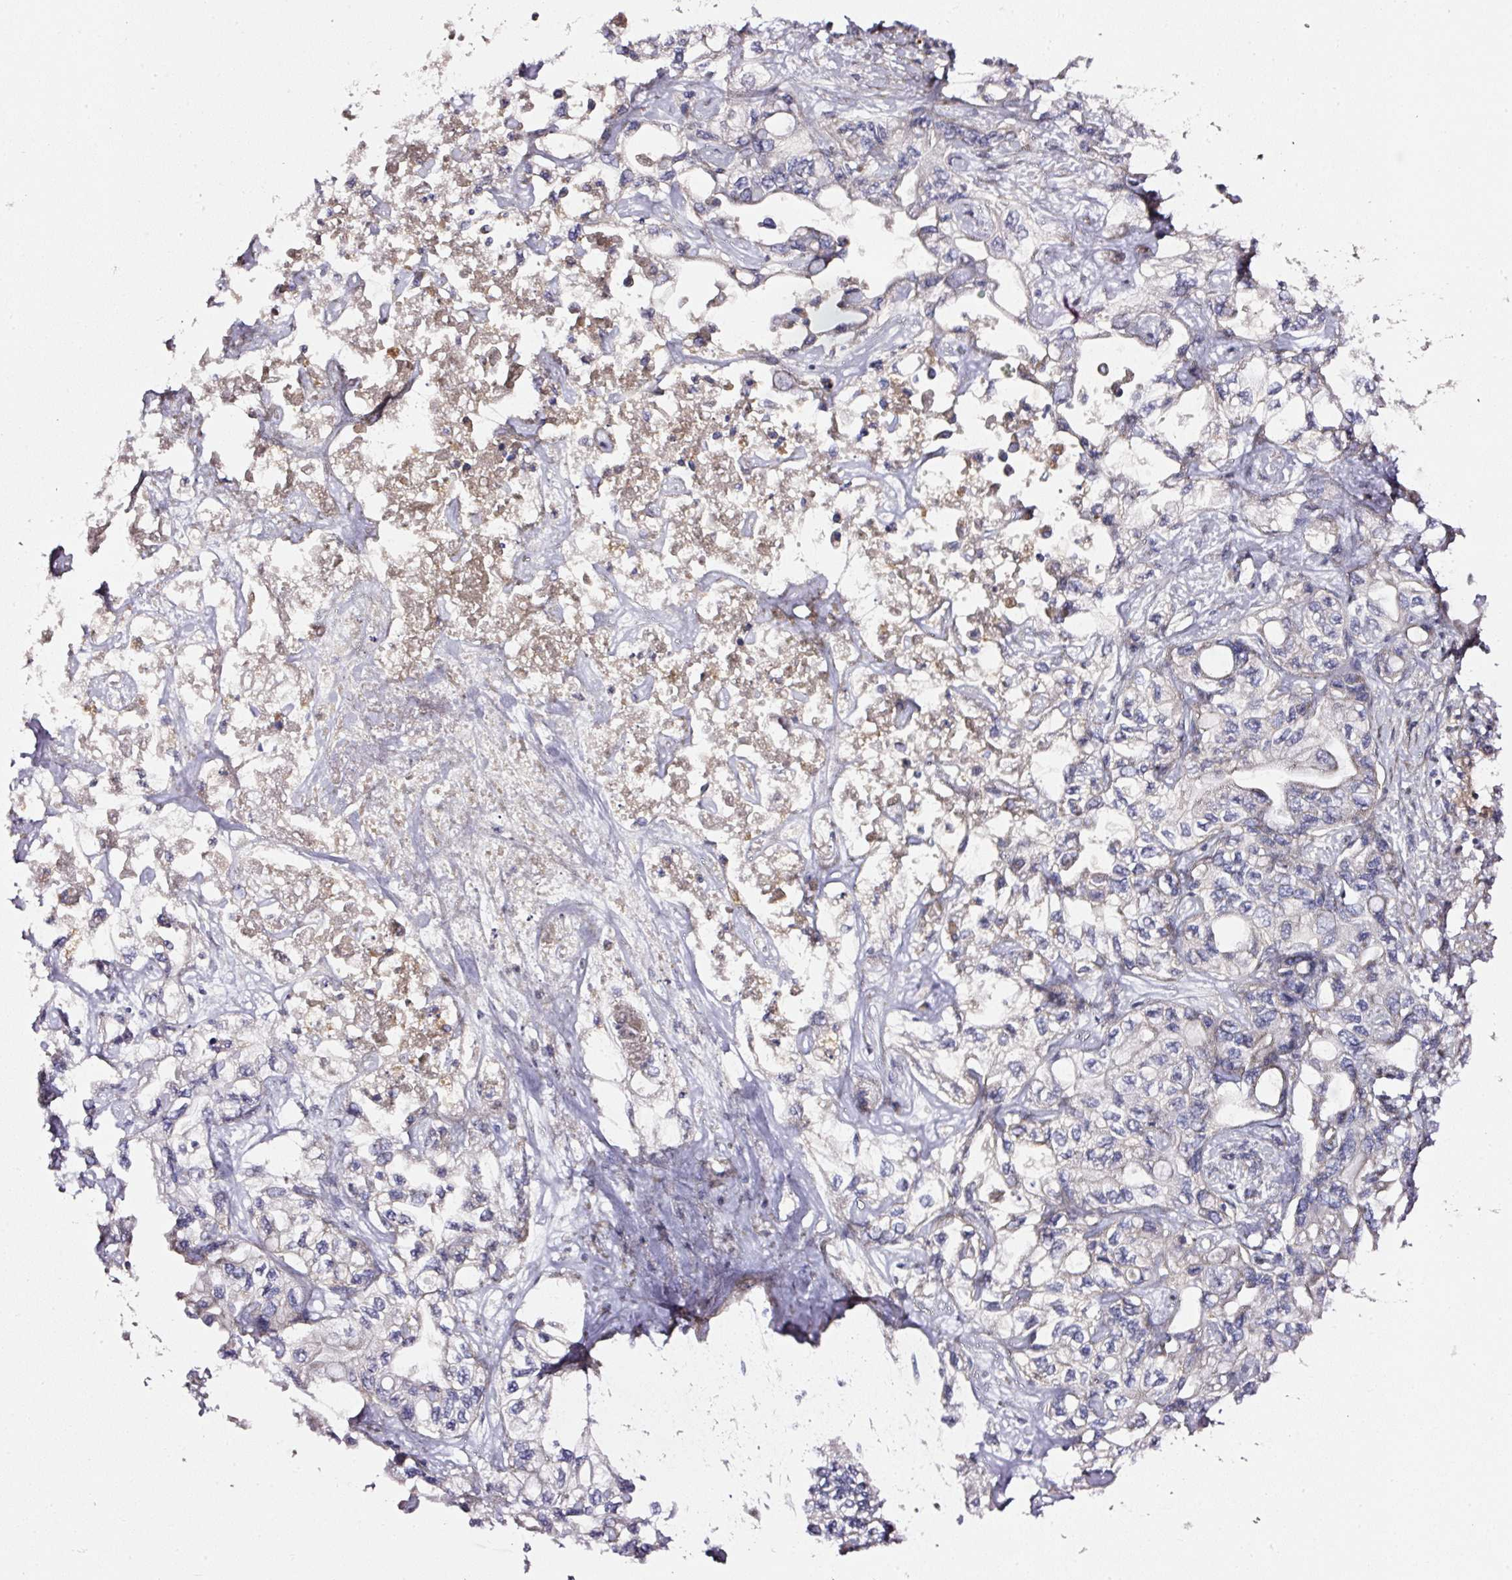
{"staining": {"intensity": "negative", "quantity": "none", "location": "none"}, "tissue": "liver cancer", "cell_type": "Tumor cells", "image_type": "cancer", "snomed": [{"axis": "morphology", "description": "Cholangiocarcinoma"}, {"axis": "topography", "description": "Liver"}], "caption": "High power microscopy micrograph of an immunohistochemistry micrograph of liver cholangiocarcinoma, revealing no significant positivity in tumor cells.", "gene": "CD47", "patient": {"sex": "female", "age": 64}}